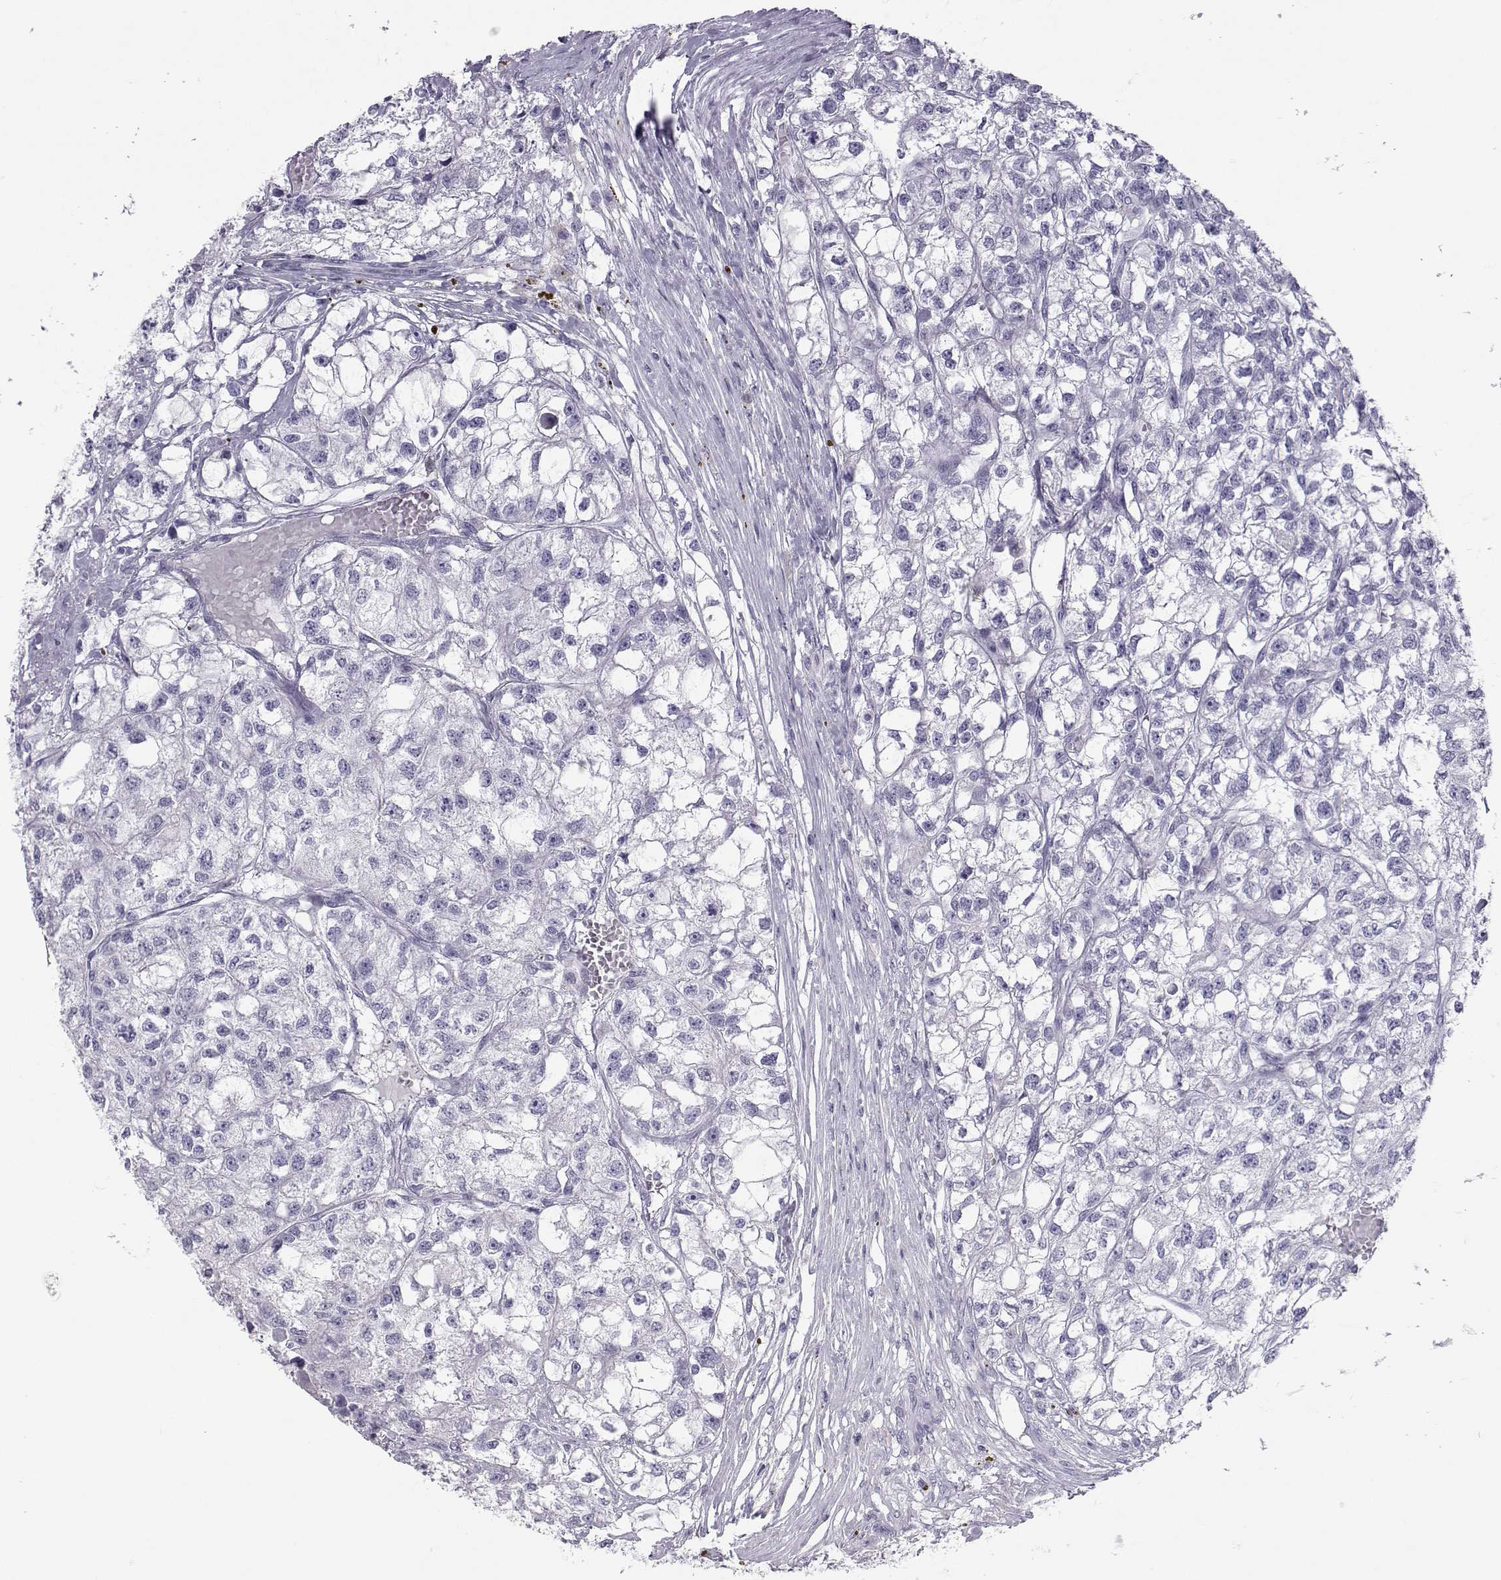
{"staining": {"intensity": "negative", "quantity": "none", "location": "none"}, "tissue": "renal cancer", "cell_type": "Tumor cells", "image_type": "cancer", "snomed": [{"axis": "morphology", "description": "Adenocarcinoma, NOS"}, {"axis": "topography", "description": "Kidney"}], "caption": "Tumor cells show no significant expression in renal adenocarcinoma. (DAB immunohistochemistry with hematoxylin counter stain).", "gene": "PCSK1N", "patient": {"sex": "male", "age": 56}}